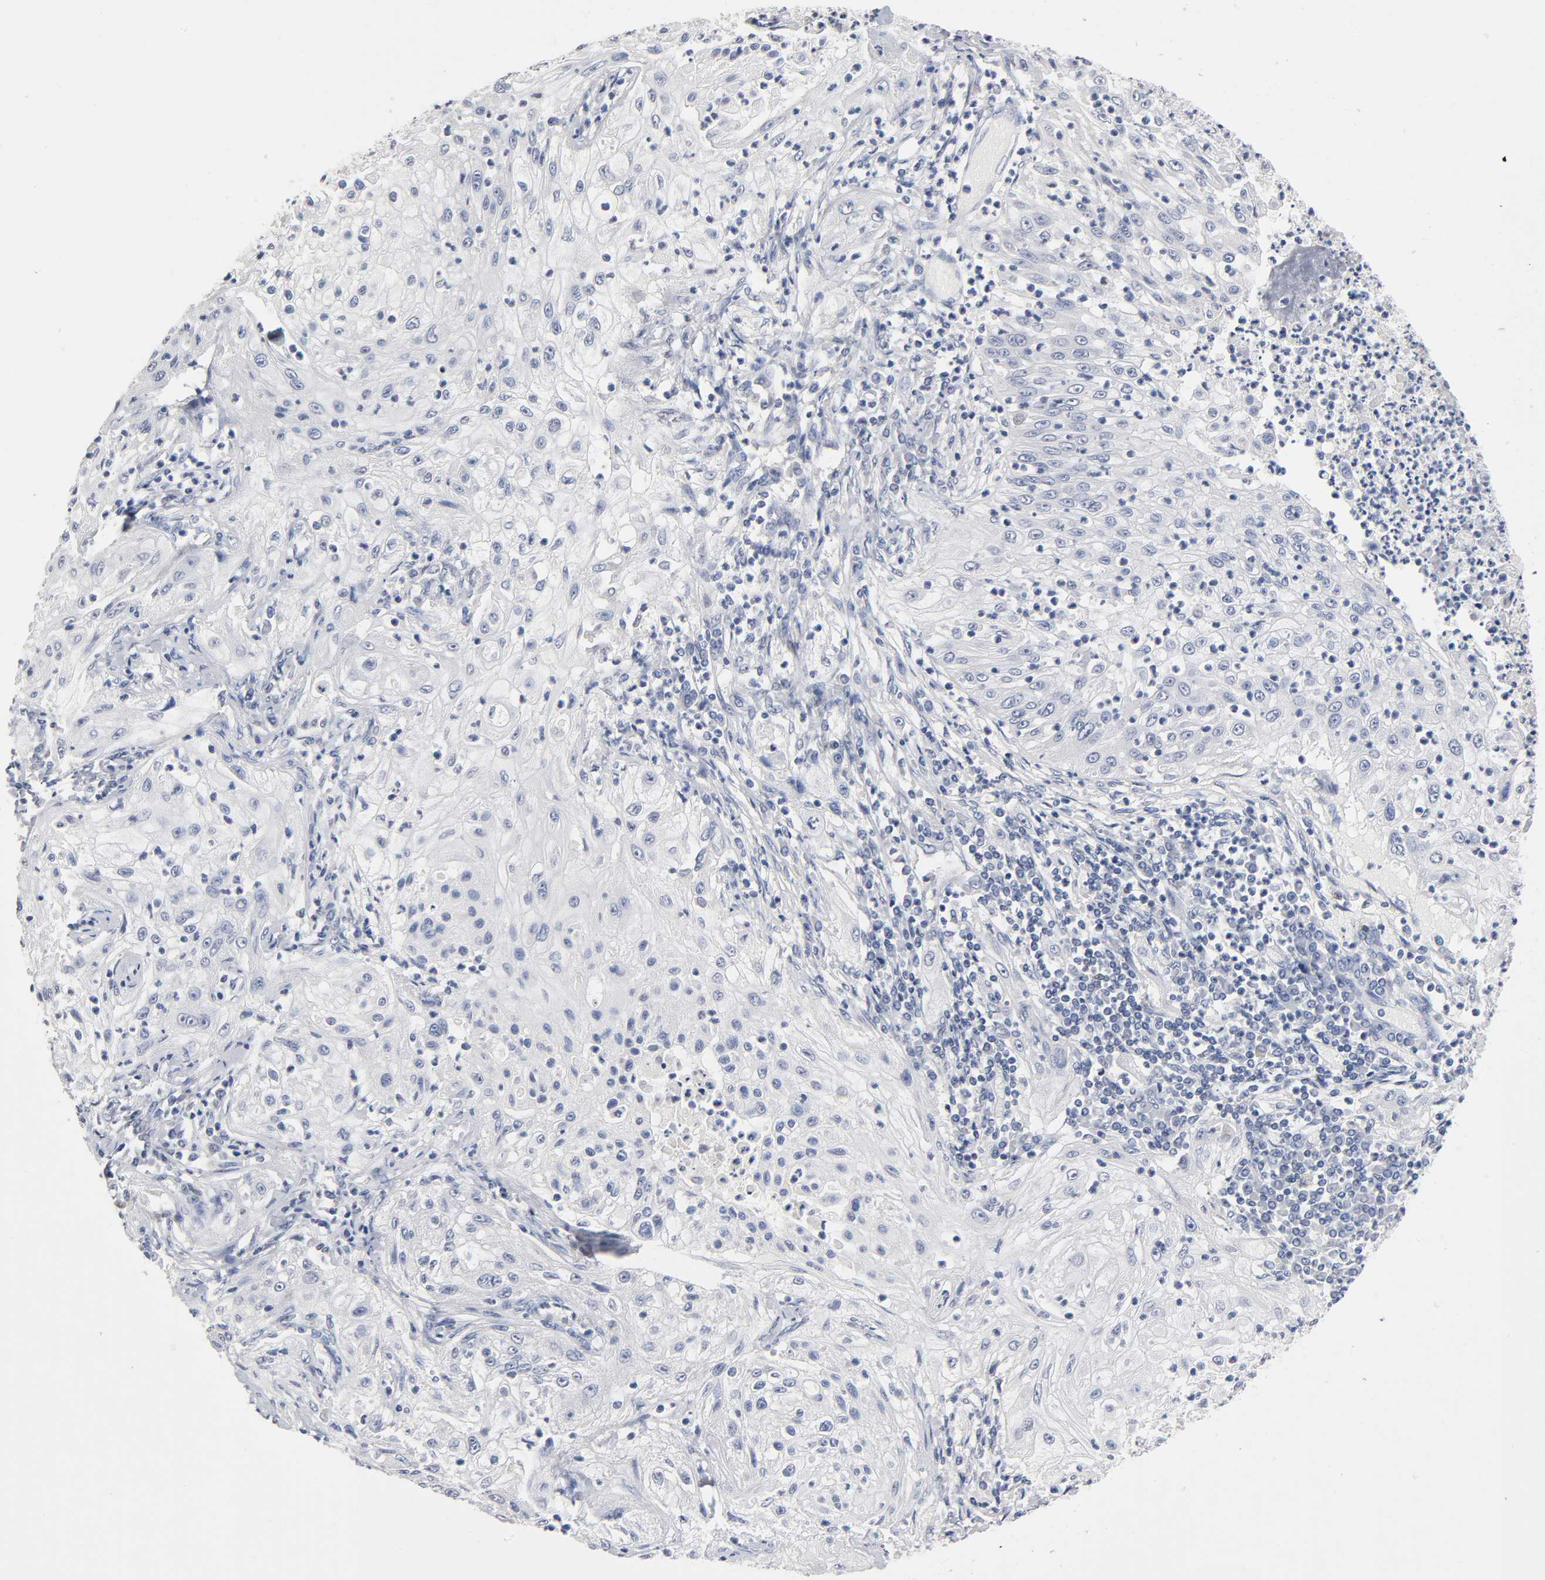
{"staining": {"intensity": "negative", "quantity": "none", "location": "none"}, "tissue": "lung cancer", "cell_type": "Tumor cells", "image_type": "cancer", "snomed": [{"axis": "morphology", "description": "Inflammation, NOS"}, {"axis": "morphology", "description": "Squamous cell carcinoma, NOS"}, {"axis": "topography", "description": "Lymph node"}, {"axis": "topography", "description": "Soft tissue"}, {"axis": "topography", "description": "Lung"}], "caption": "The photomicrograph exhibits no staining of tumor cells in squamous cell carcinoma (lung).", "gene": "NFATC1", "patient": {"sex": "male", "age": 66}}